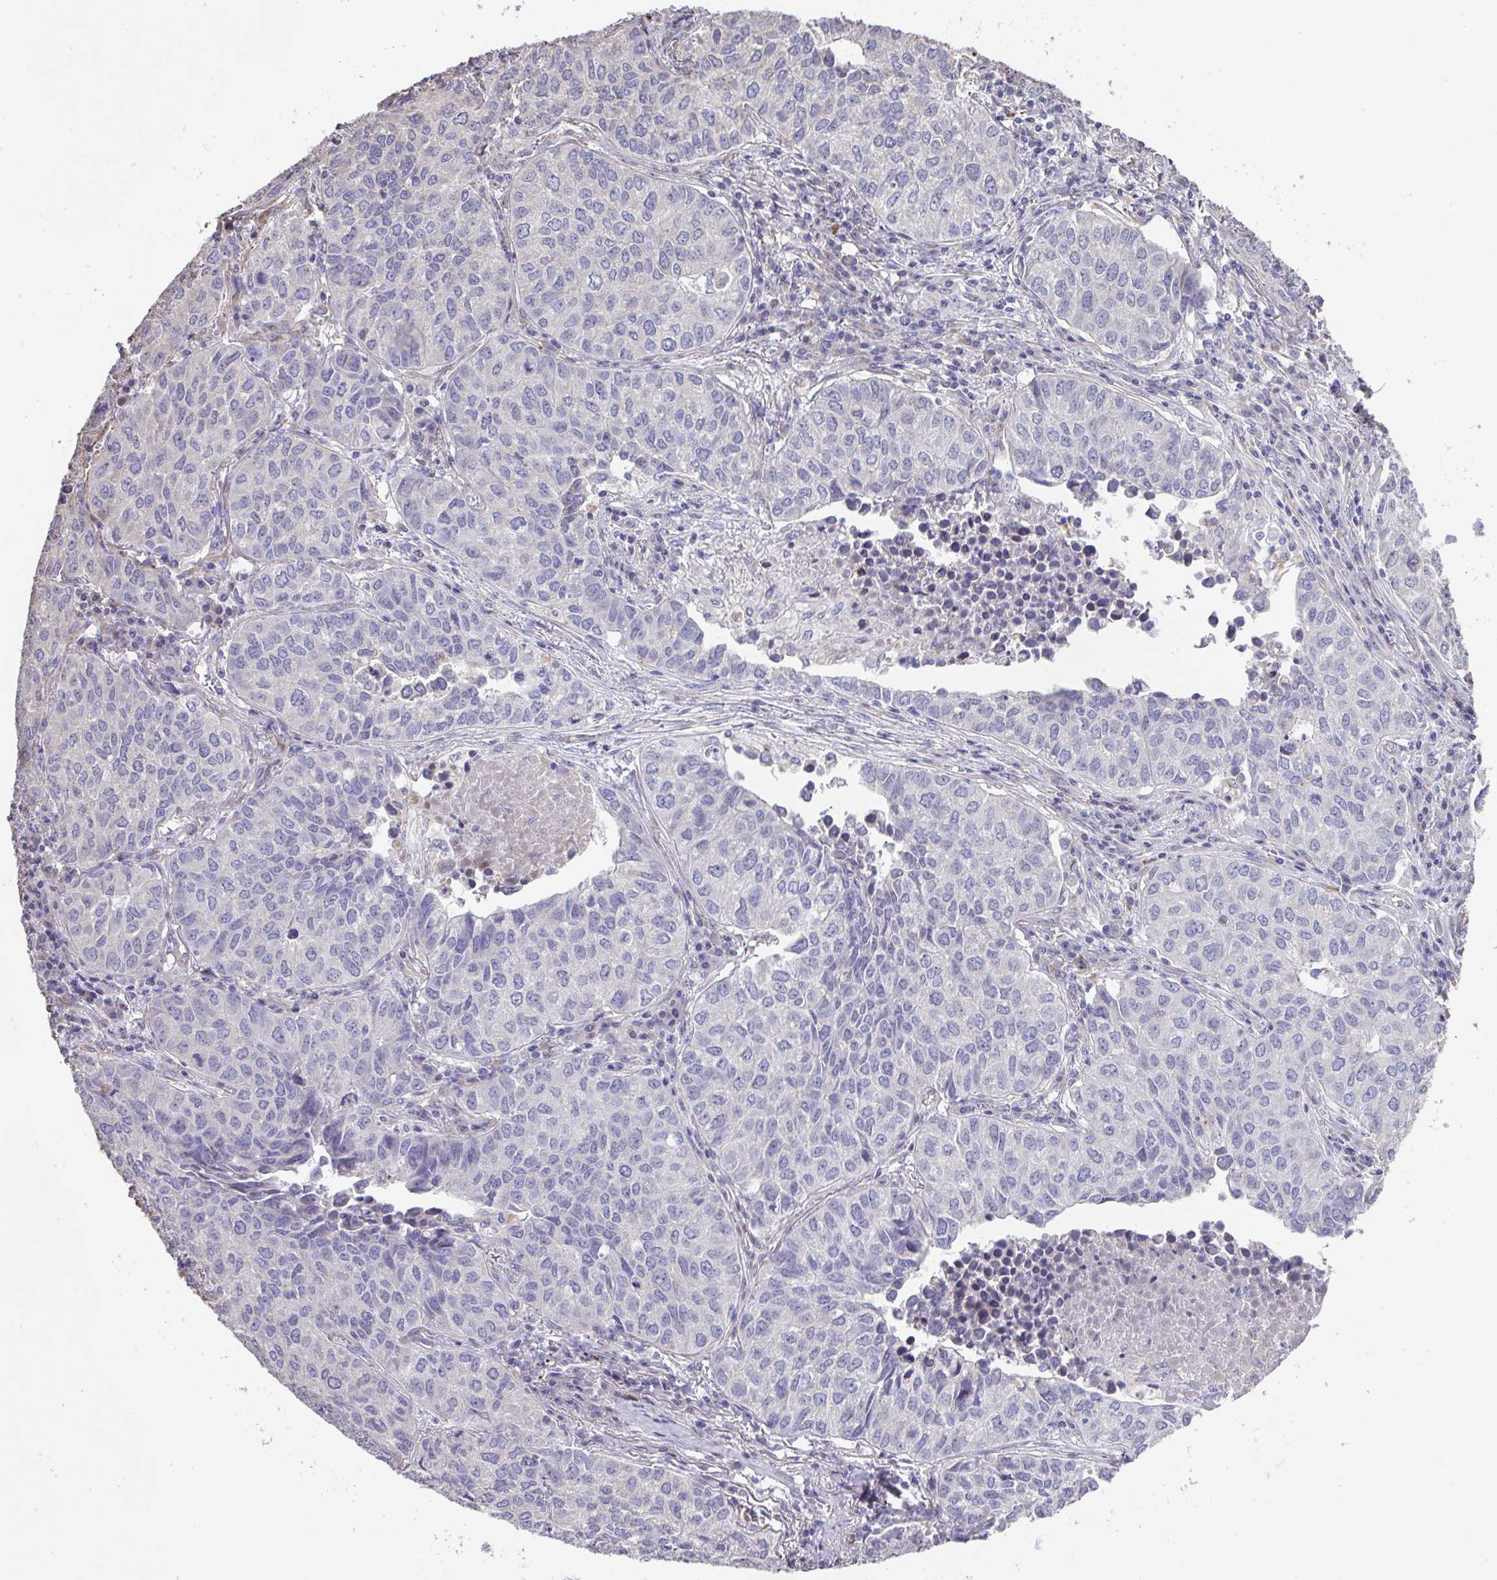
{"staining": {"intensity": "negative", "quantity": "none", "location": "none"}, "tissue": "lung cancer", "cell_type": "Tumor cells", "image_type": "cancer", "snomed": [{"axis": "morphology", "description": "Adenocarcinoma, NOS"}, {"axis": "topography", "description": "Lung"}], "caption": "The micrograph shows no staining of tumor cells in lung adenocarcinoma.", "gene": "RUNDC3B", "patient": {"sex": "female", "age": 50}}